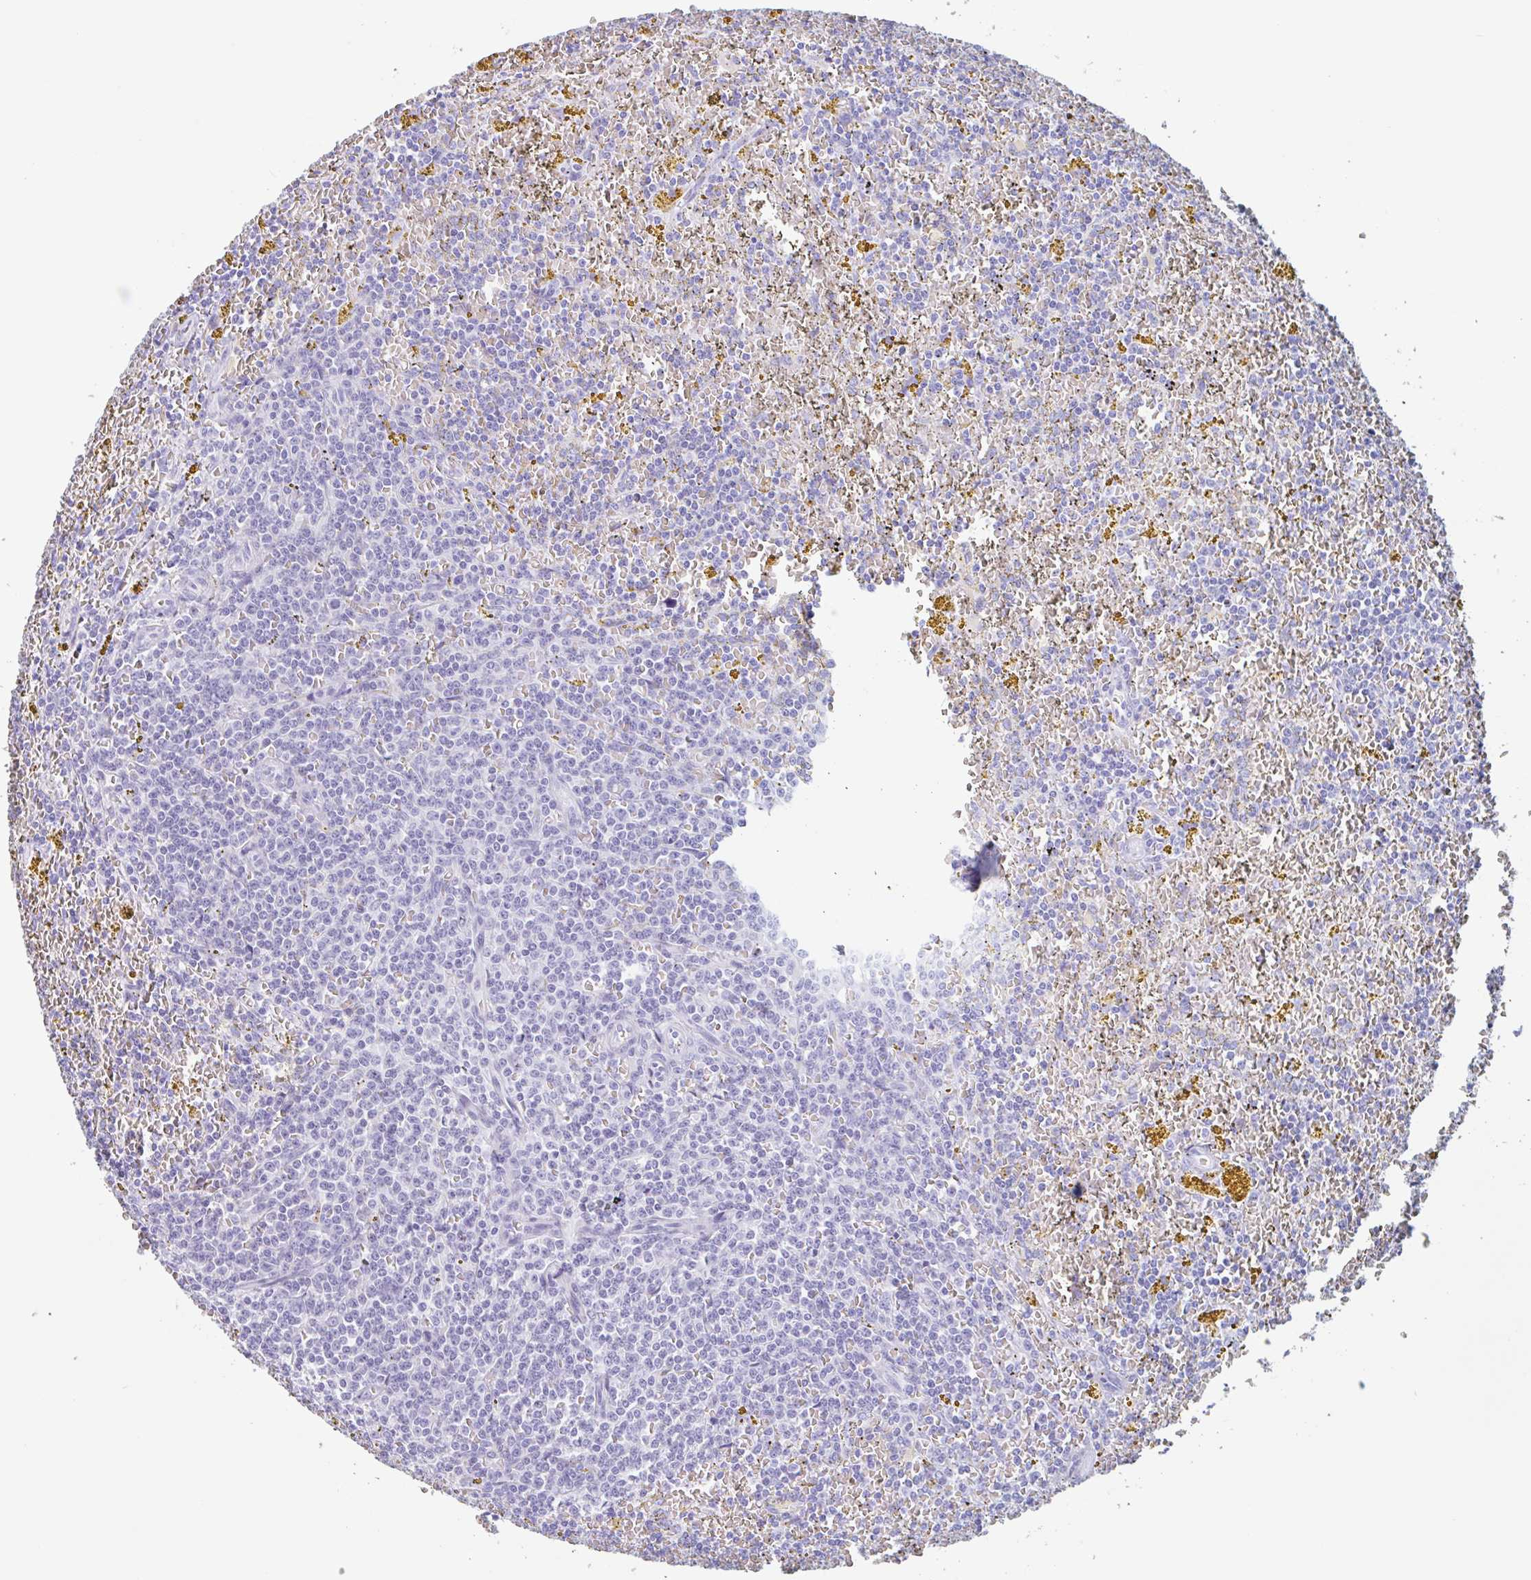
{"staining": {"intensity": "negative", "quantity": "none", "location": "none"}, "tissue": "lymphoma", "cell_type": "Tumor cells", "image_type": "cancer", "snomed": [{"axis": "morphology", "description": "Malignant lymphoma, non-Hodgkin's type, Low grade"}, {"axis": "topography", "description": "Spleen"}, {"axis": "topography", "description": "Lymph node"}], "caption": "A high-resolution photomicrograph shows immunohistochemistry (IHC) staining of lymphoma, which shows no significant expression in tumor cells. Nuclei are stained in blue.", "gene": "EMC4", "patient": {"sex": "female", "age": 66}}